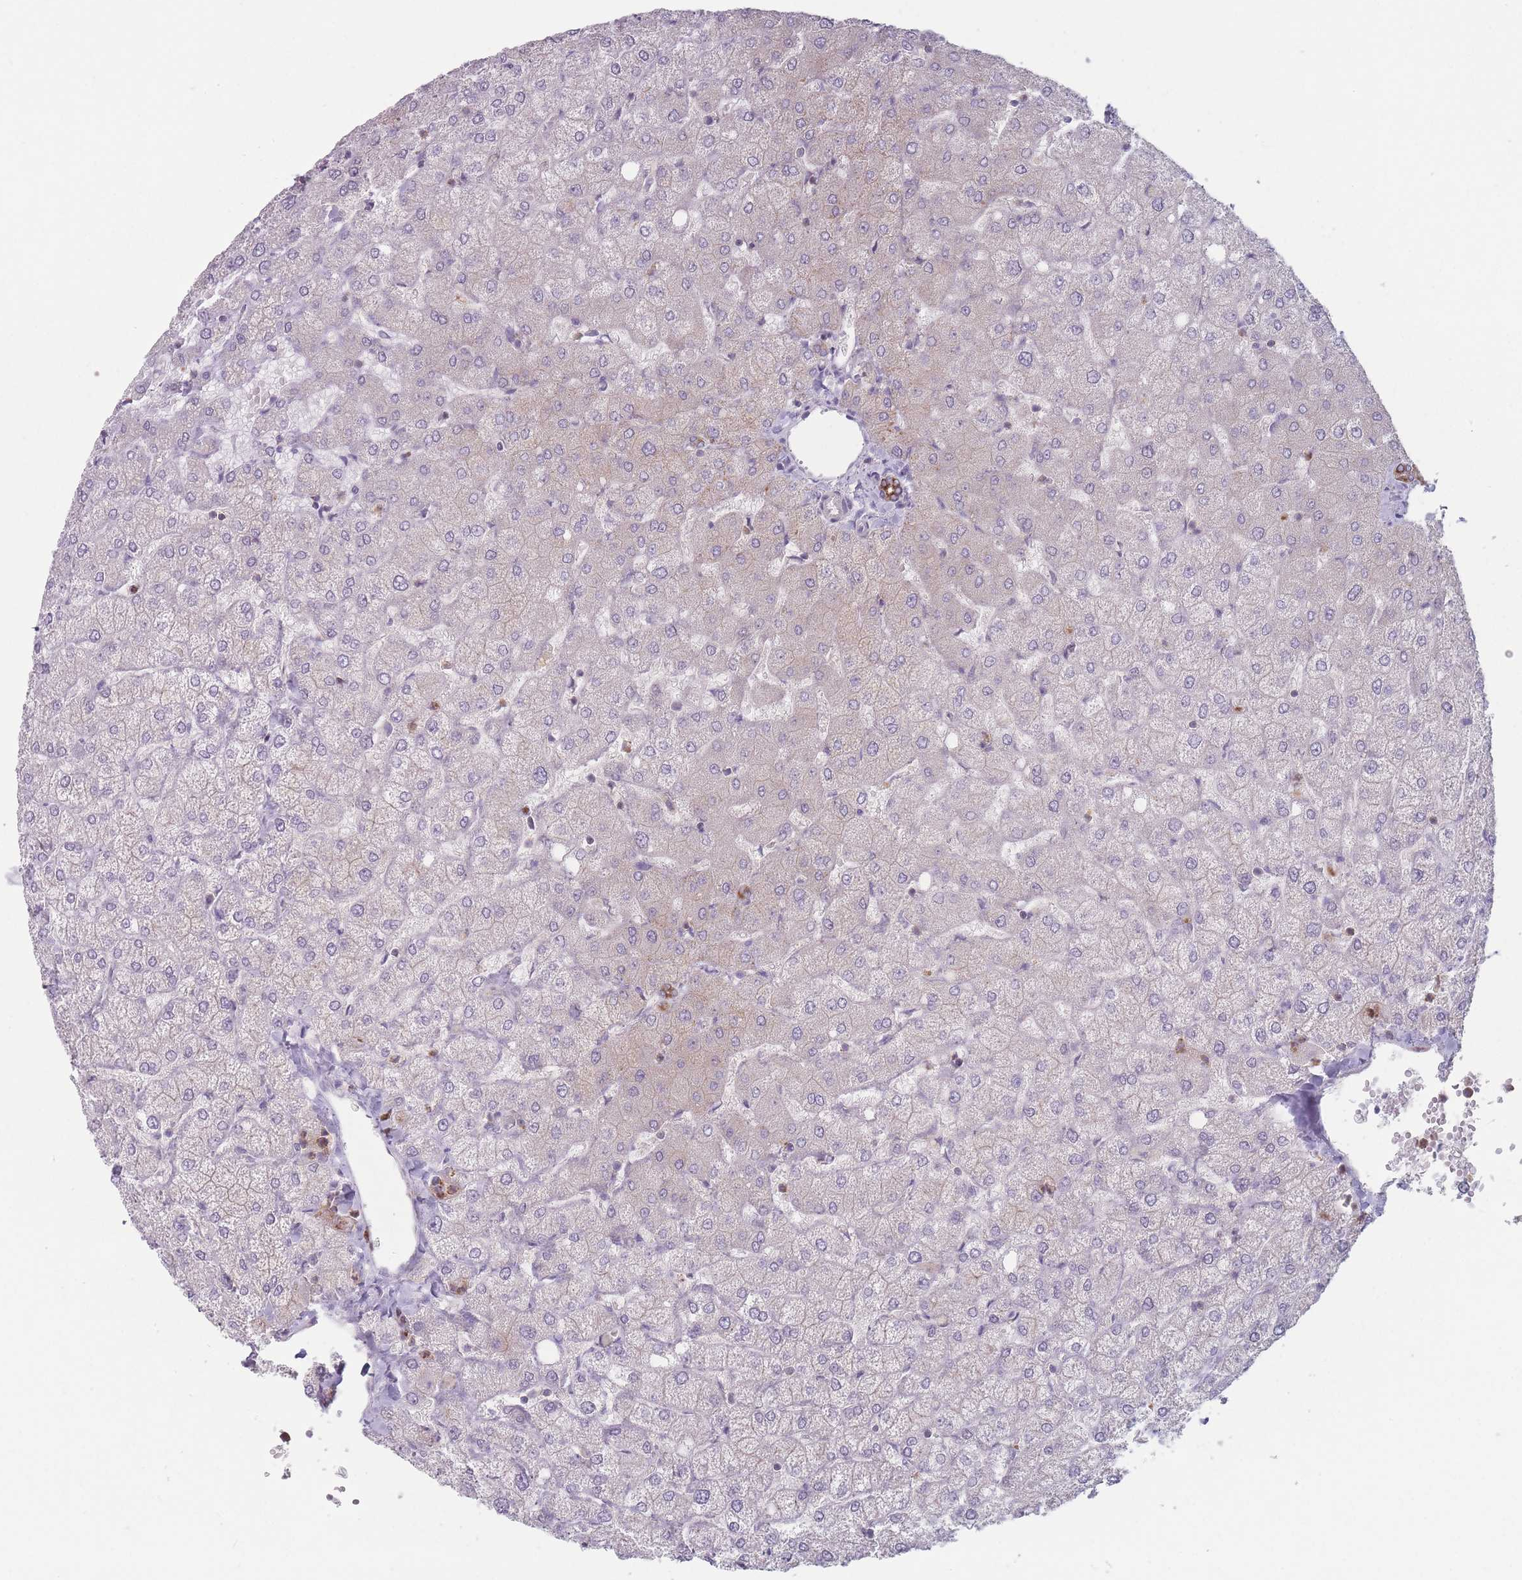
{"staining": {"intensity": "strong", "quantity": ">75%", "location": "cytoplasmic/membranous"}, "tissue": "liver", "cell_type": "Cholangiocytes", "image_type": "normal", "snomed": [{"axis": "morphology", "description": "Normal tissue, NOS"}, {"axis": "topography", "description": "Liver"}], "caption": "Approximately >75% of cholangiocytes in unremarkable human liver show strong cytoplasmic/membranous protein expression as visualized by brown immunohistochemical staining.", "gene": "HSBP1L1", "patient": {"sex": "female", "age": 54}}